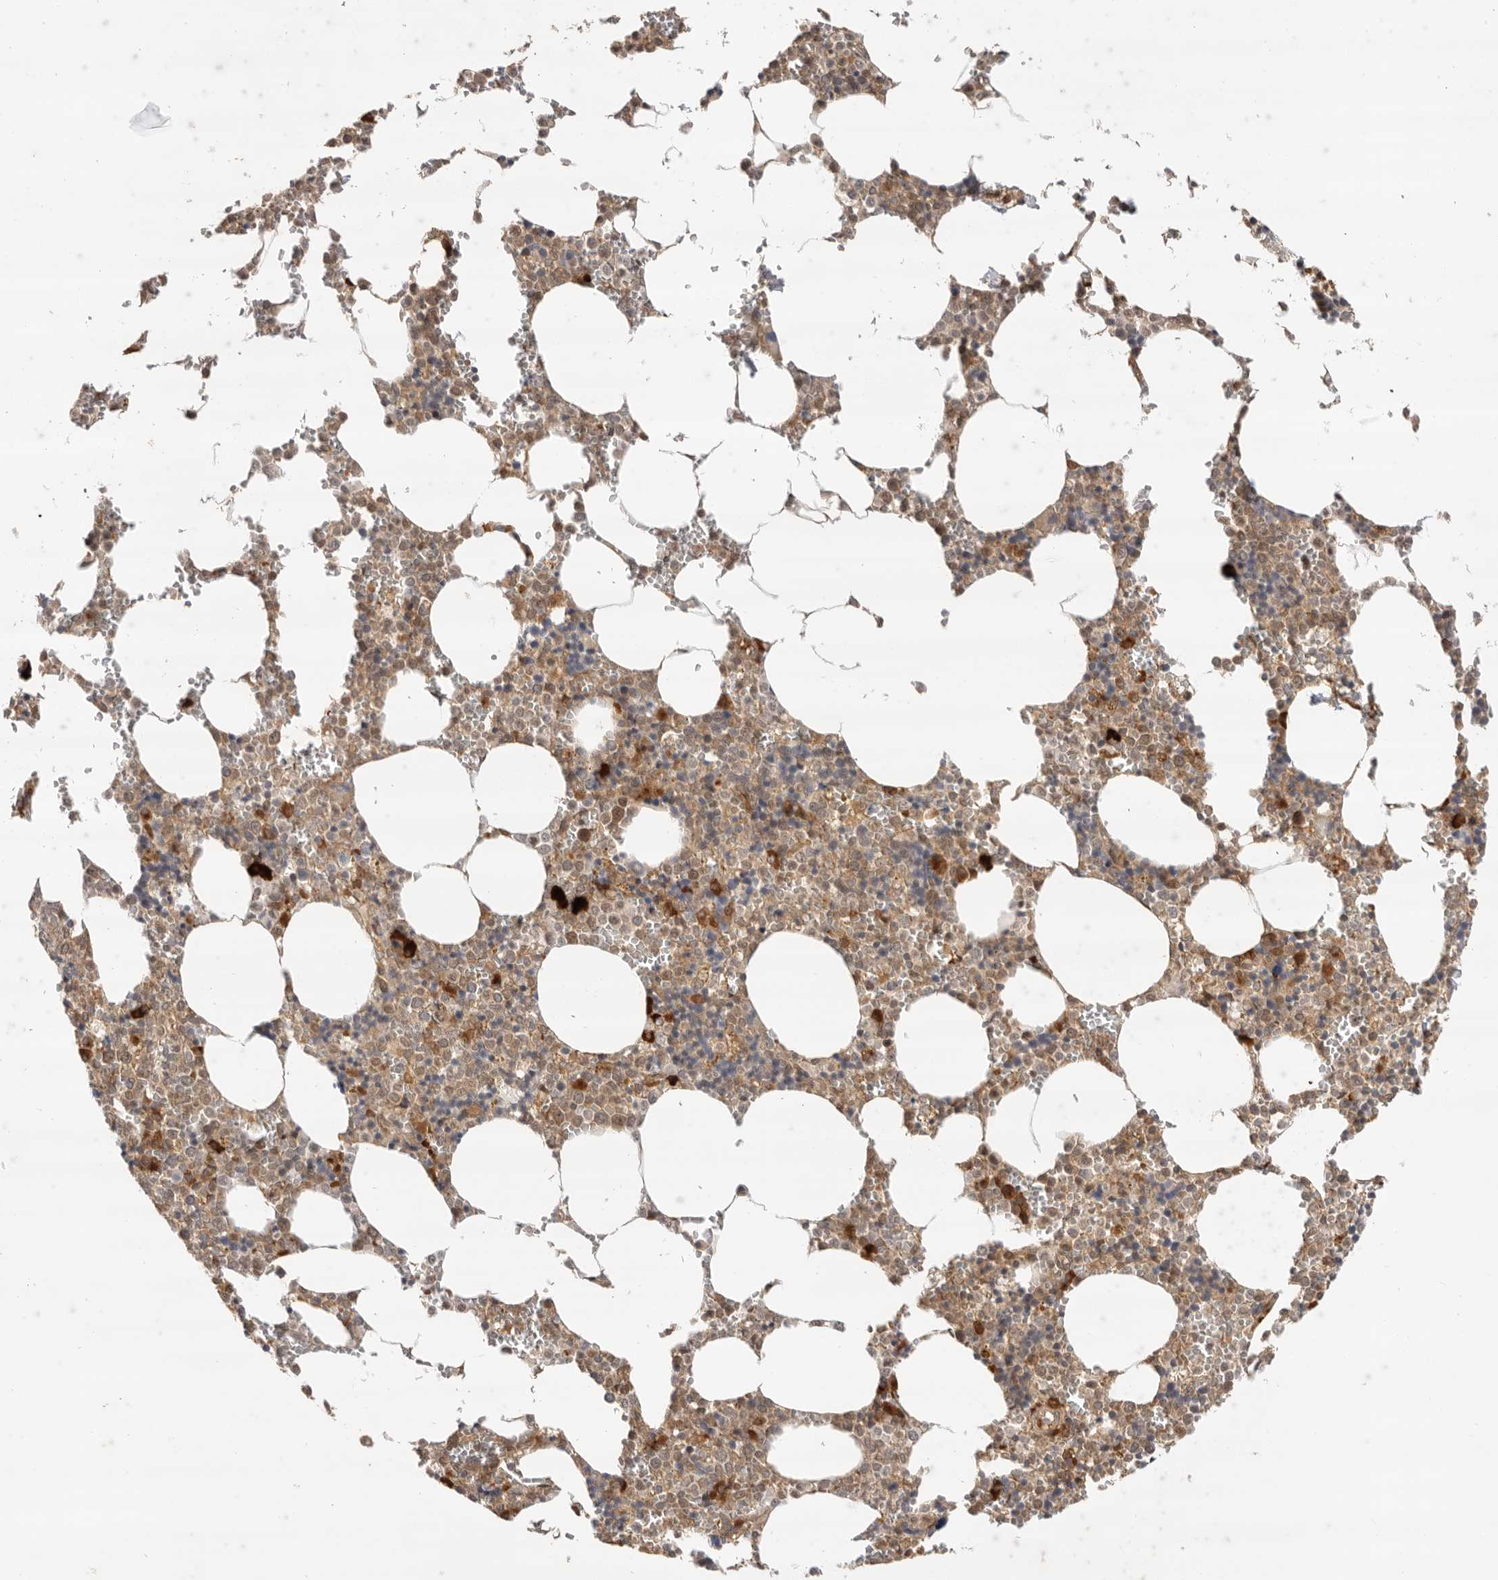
{"staining": {"intensity": "moderate", "quantity": "25%-75%", "location": "cytoplasmic/membranous"}, "tissue": "bone marrow", "cell_type": "Hematopoietic cells", "image_type": "normal", "snomed": [{"axis": "morphology", "description": "Normal tissue, NOS"}, {"axis": "topography", "description": "Bone marrow"}], "caption": "Protein expression analysis of benign bone marrow exhibits moderate cytoplasmic/membranous expression in approximately 25%-75% of hematopoietic cells. (IHC, brightfield microscopy, high magnification).", "gene": "DCAF8", "patient": {"sex": "male", "age": 70}}